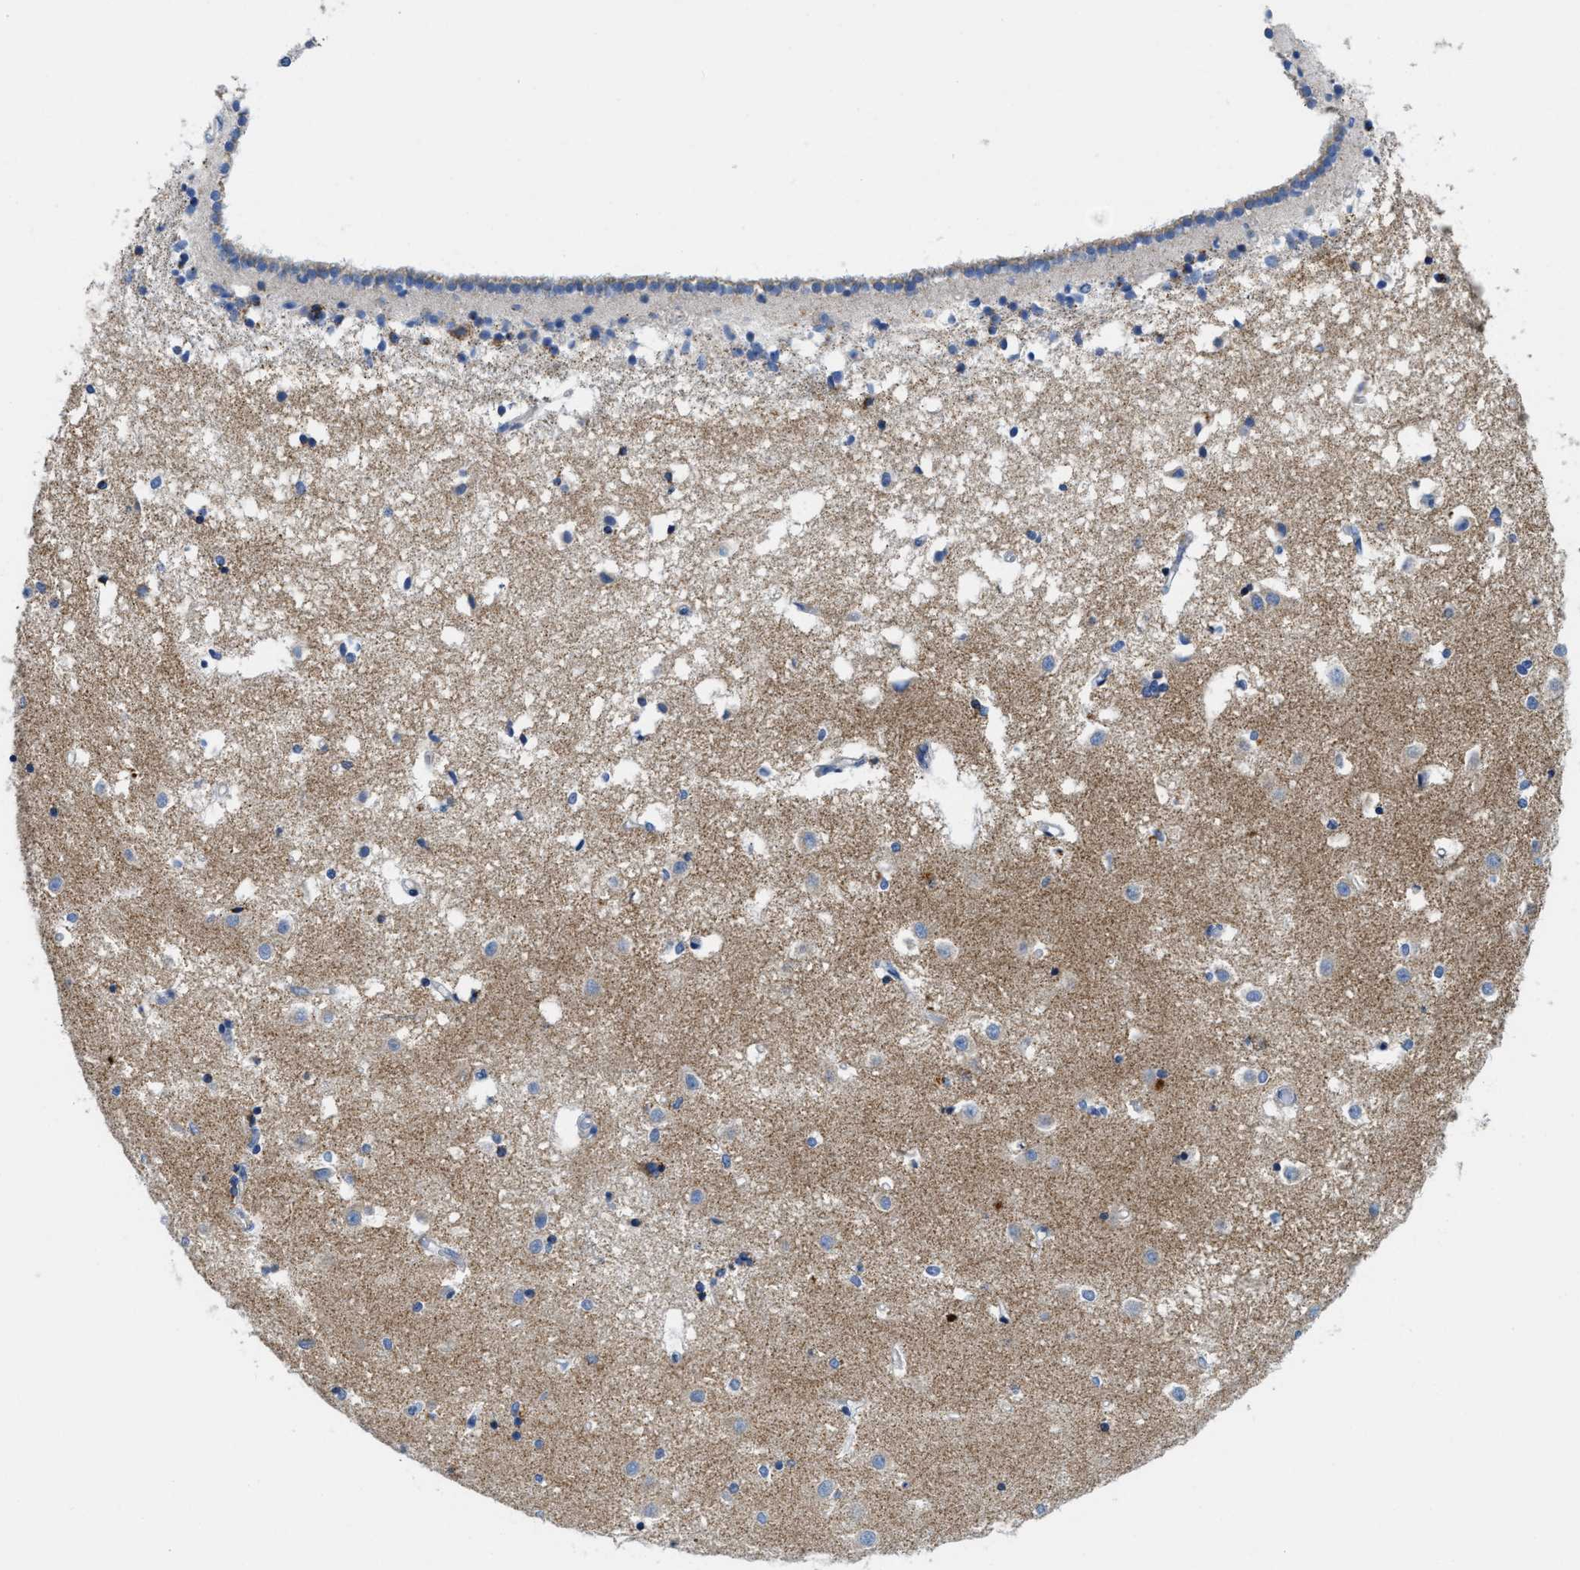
{"staining": {"intensity": "weak", "quantity": "<25%", "location": "cytoplasmic/membranous"}, "tissue": "caudate", "cell_type": "Glial cells", "image_type": "normal", "snomed": [{"axis": "morphology", "description": "Normal tissue, NOS"}, {"axis": "topography", "description": "Lateral ventricle wall"}], "caption": "Immunohistochemistry (IHC) of benign human caudate shows no positivity in glial cells.", "gene": "SLC25A13", "patient": {"sex": "male", "age": 45}}